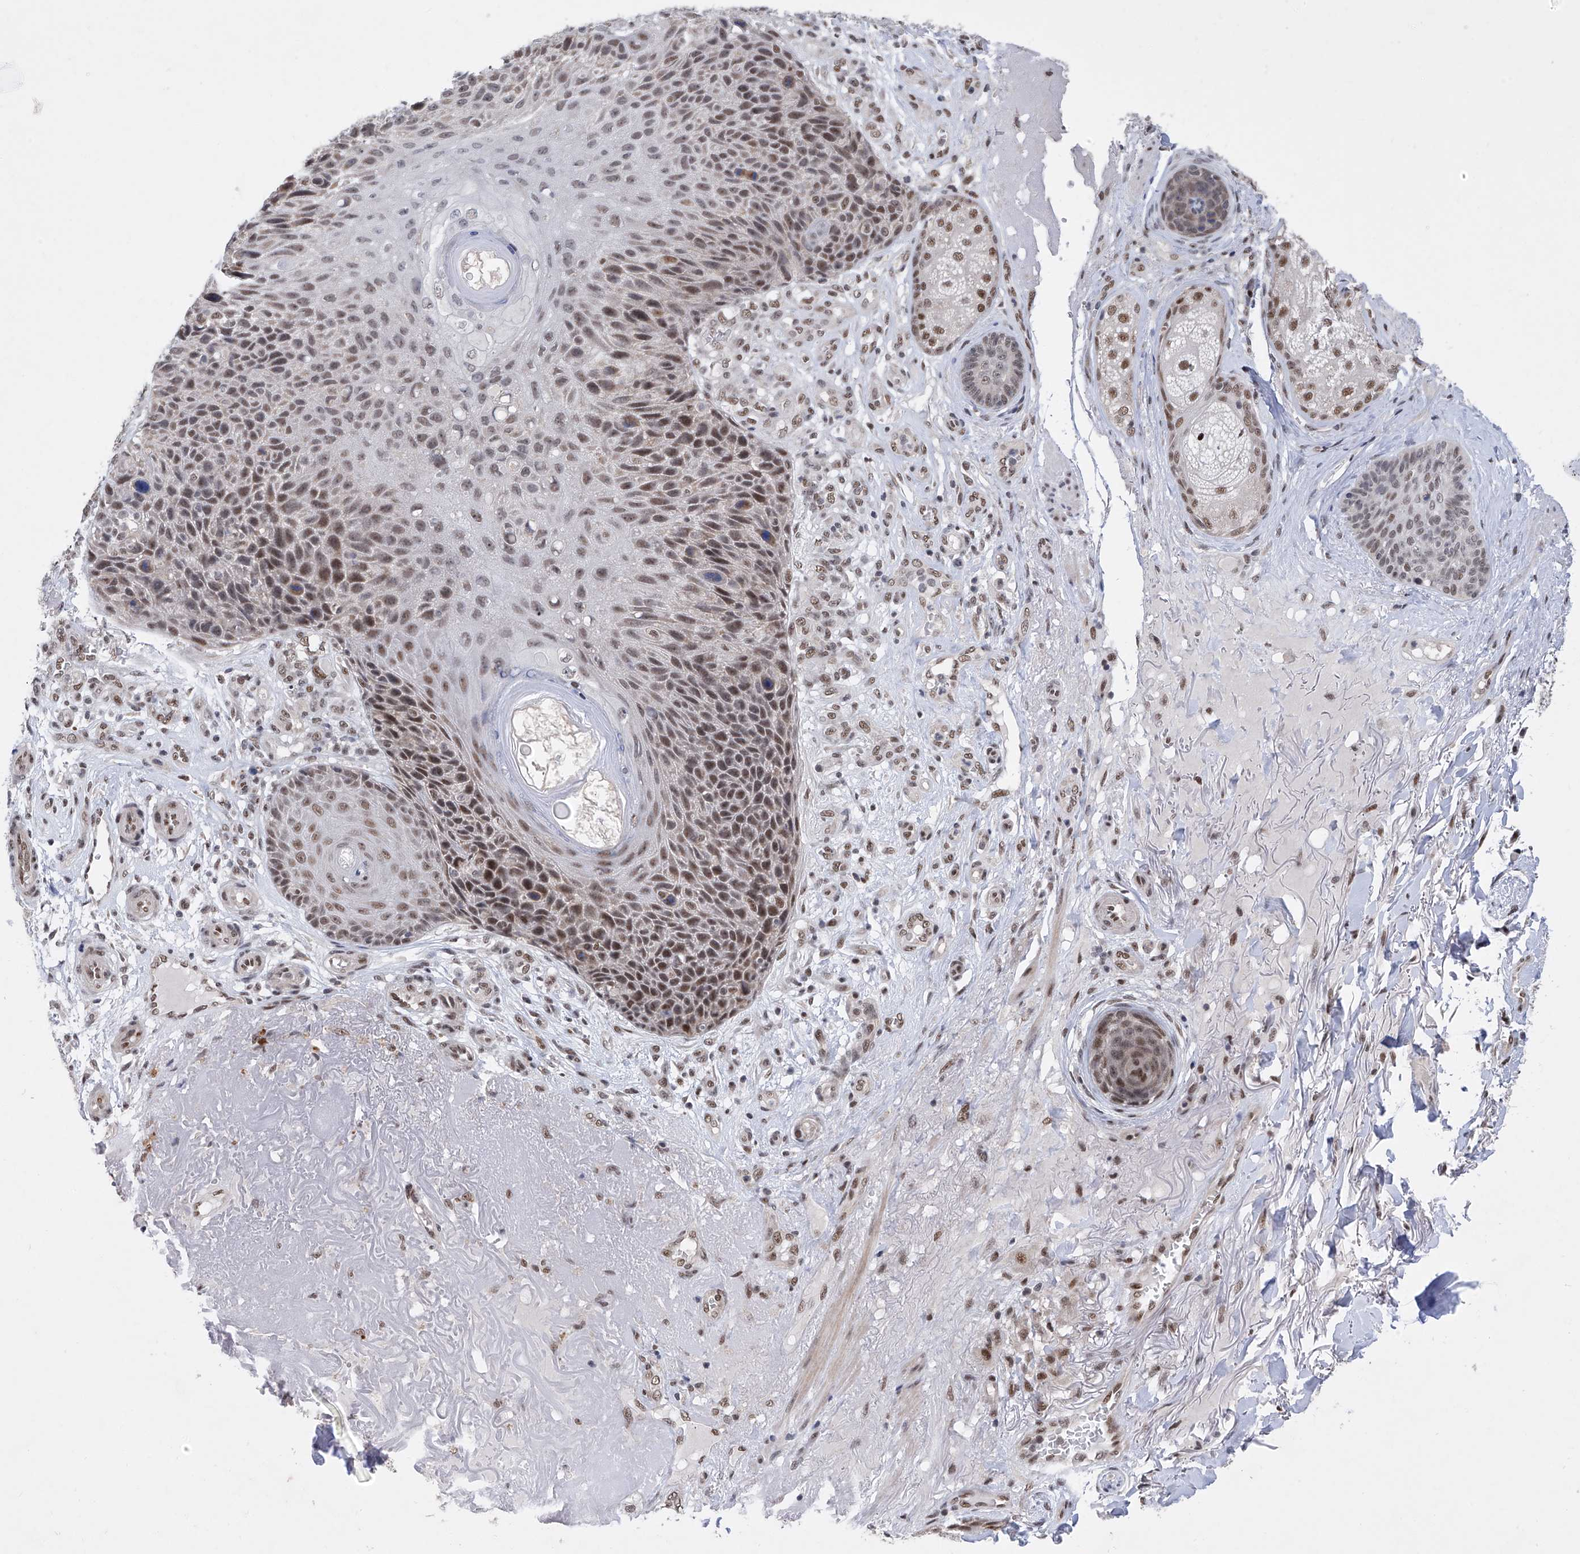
{"staining": {"intensity": "moderate", "quantity": "25%-75%", "location": "nuclear"}, "tissue": "skin cancer", "cell_type": "Tumor cells", "image_type": "cancer", "snomed": [{"axis": "morphology", "description": "Squamous cell carcinoma, NOS"}, {"axis": "topography", "description": "Skin"}], "caption": "Protein expression analysis of human skin cancer (squamous cell carcinoma) reveals moderate nuclear expression in approximately 25%-75% of tumor cells.", "gene": "RAD54L", "patient": {"sex": "female", "age": 88}}